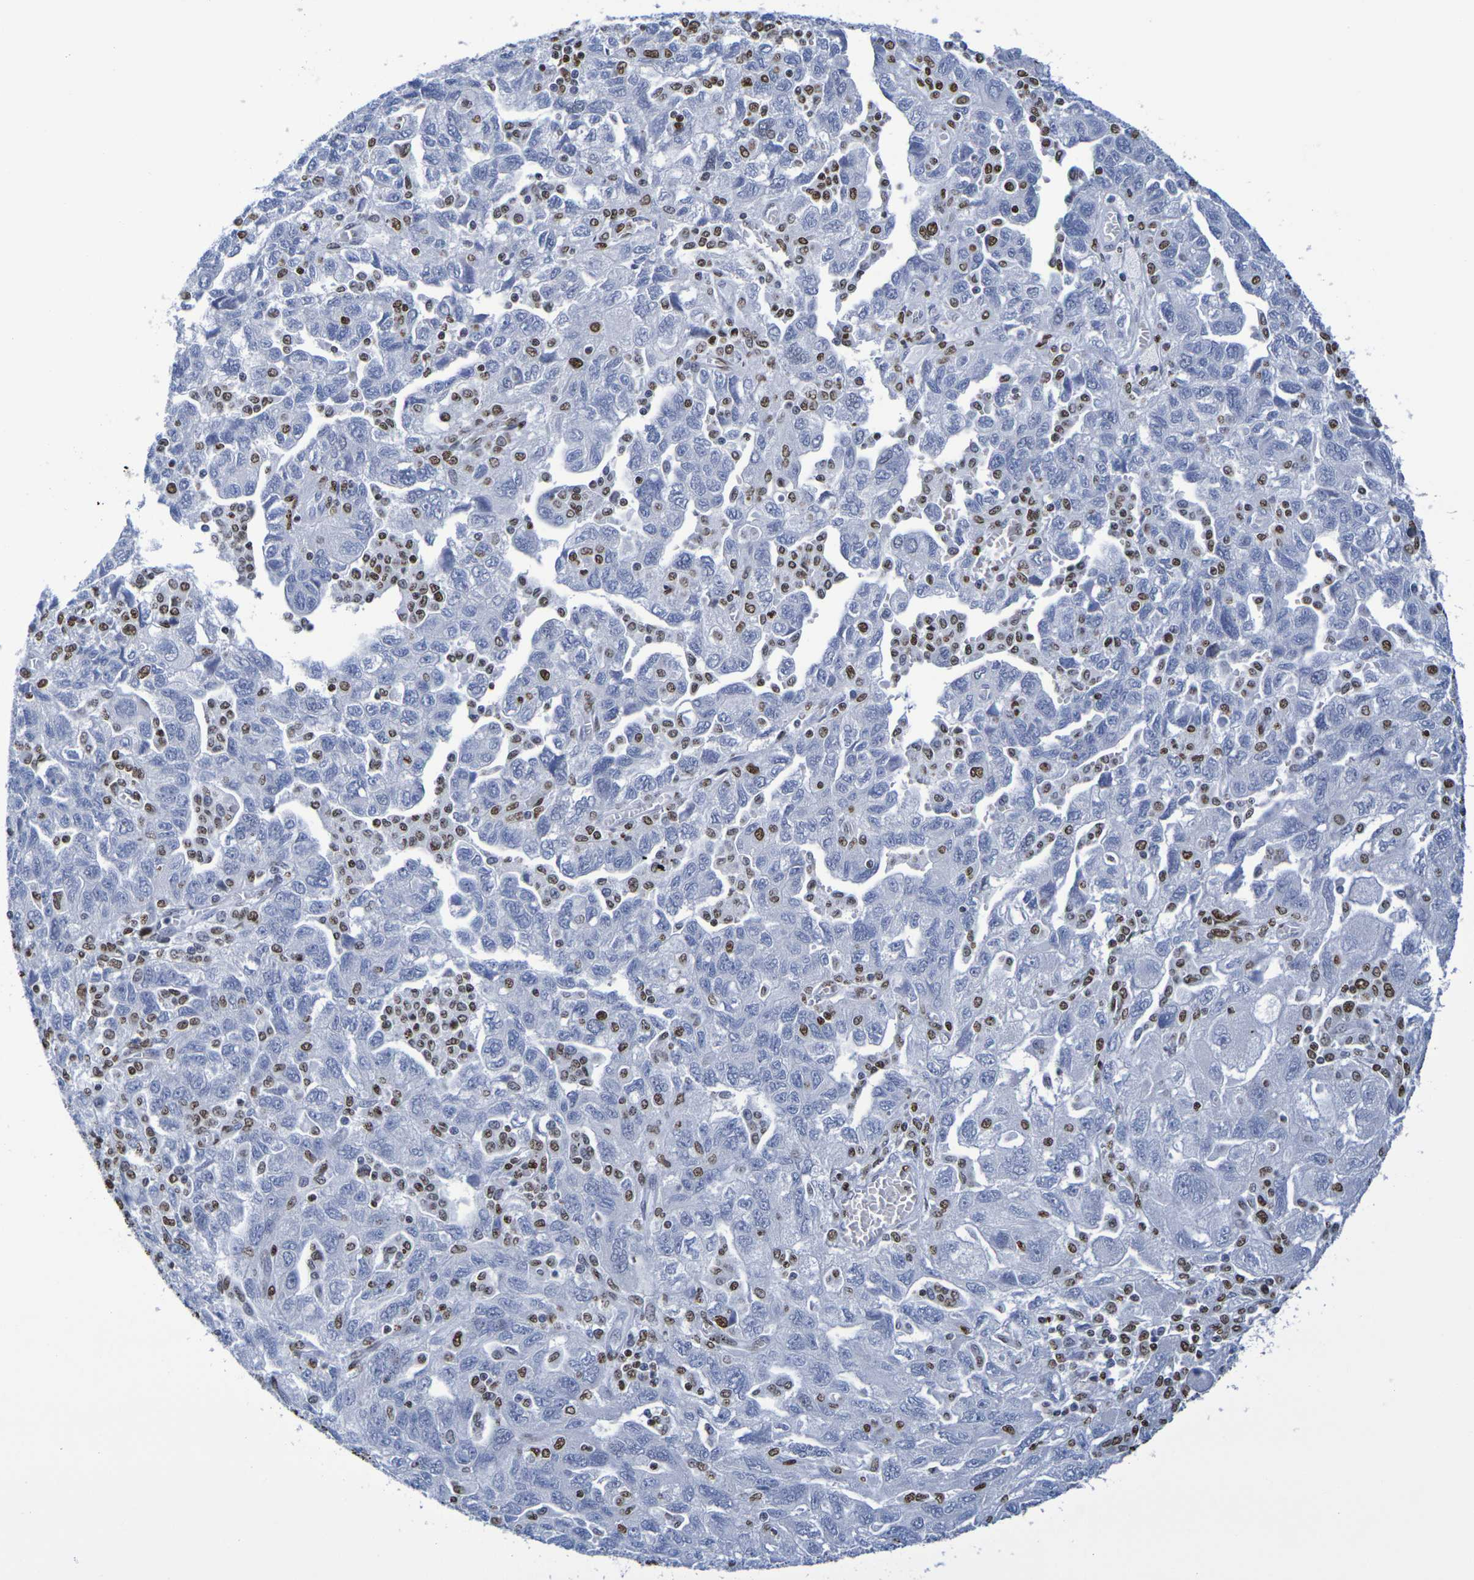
{"staining": {"intensity": "negative", "quantity": "none", "location": "none"}, "tissue": "ovarian cancer", "cell_type": "Tumor cells", "image_type": "cancer", "snomed": [{"axis": "morphology", "description": "Carcinoma, NOS"}, {"axis": "morphology", "description": "Cystadenocarcinoma, serous, NOS"}, {"axis": "topography", "description": "Ovary"}], "caption": "The histopathology image demonstrates no significant staining in tumor cells of ovarian cancer.", "gene": "H1-5", "patient": {"sex": "female", "age": 69}}